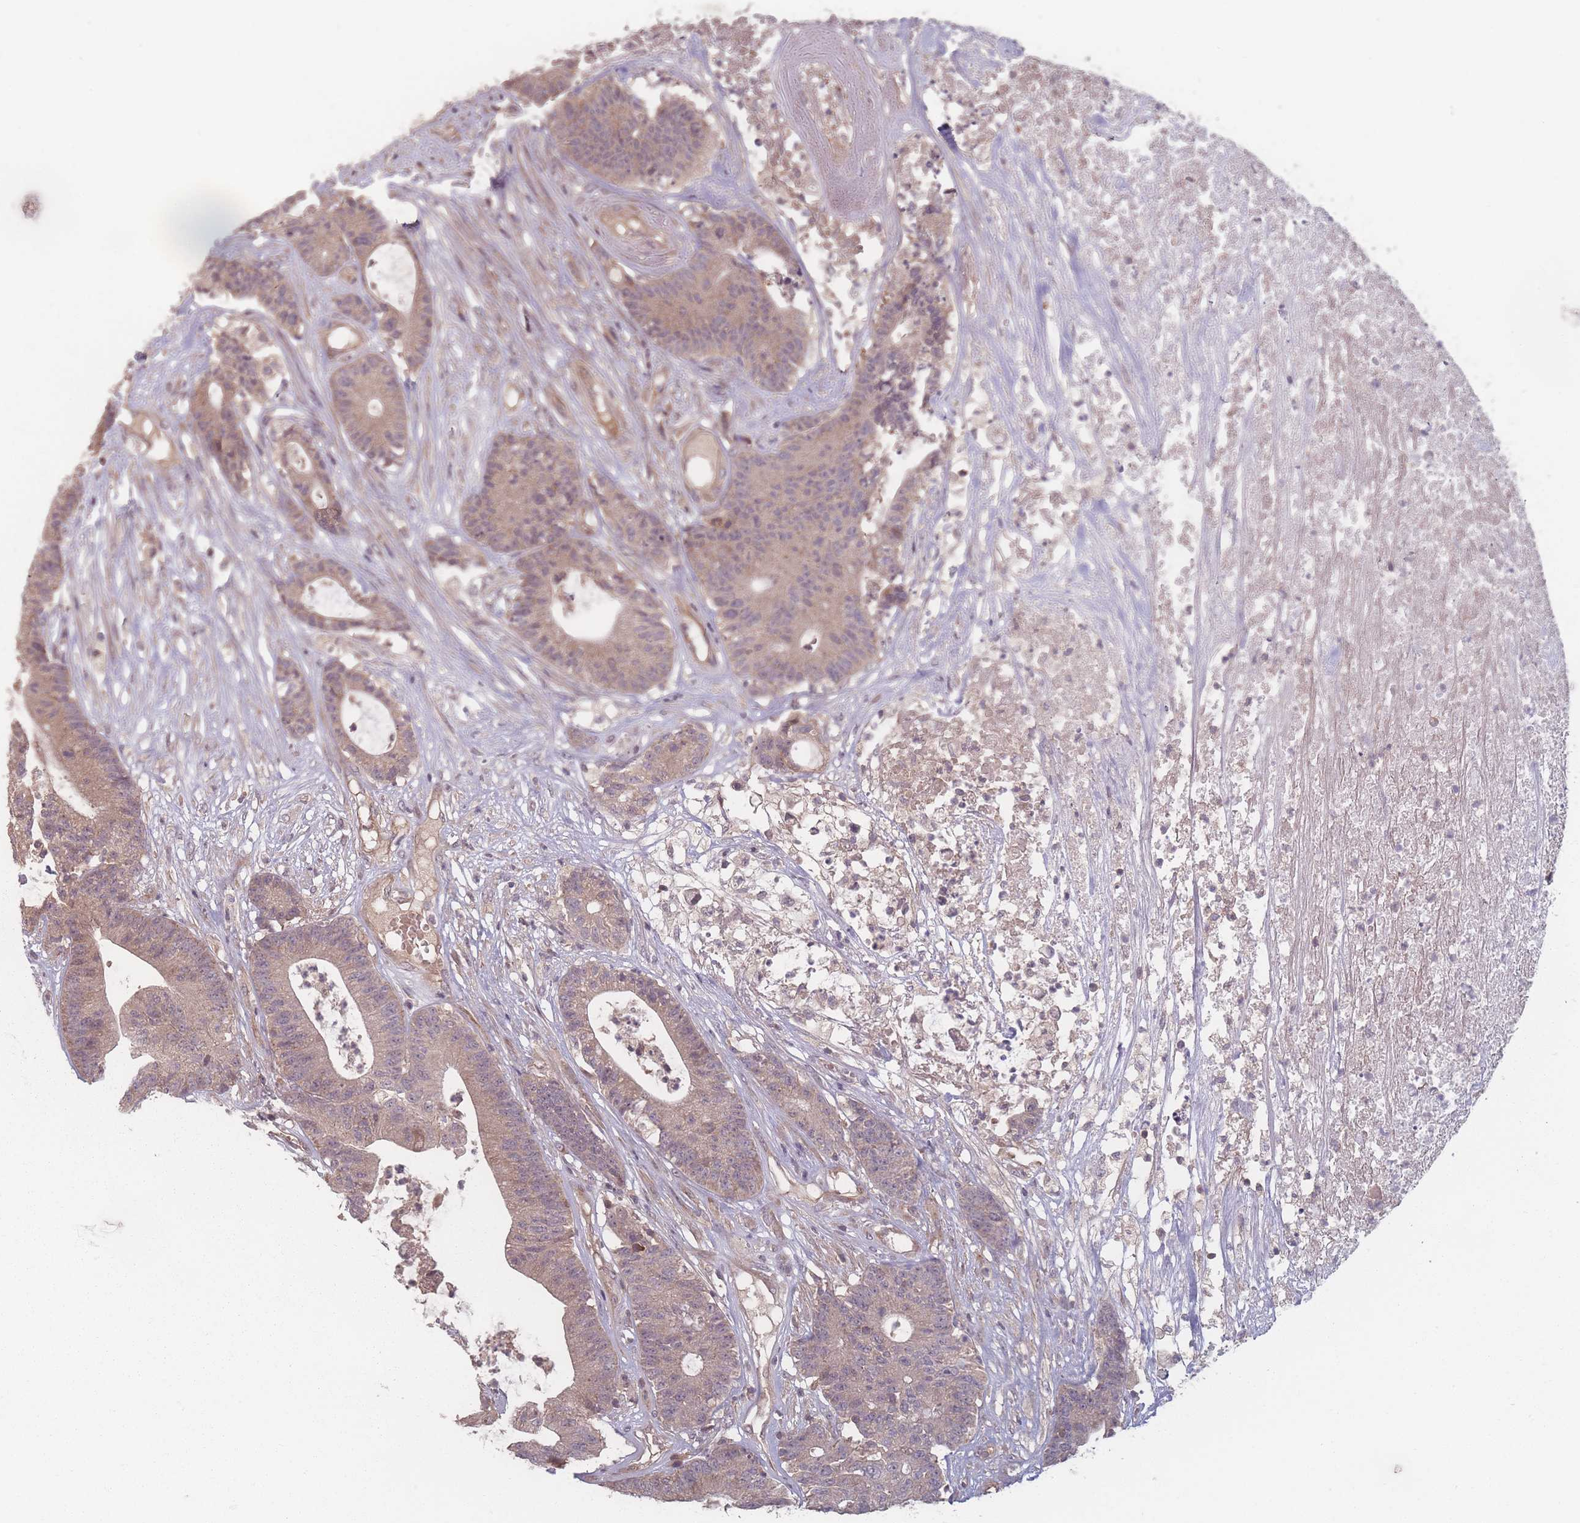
{"staining": {"intensity": "weak", "quantity": "25%-75%", "location": "cytoplasmic/membranous"}, "tissue": "colorectal cancer", "cell_type": "Tumor cells", "image_type": "cancer", "snomed": [{"axis": "morphology", "description": "Adenocarcinoma, NOS"}, {"axis": "topography", "description": "Colon"}], "caption": "Human adenocarcinoma (colorectal) stained with a brown dye exhibits weak cytoplasmic/membranous positive expression in about 25%-75% of tumor cells.", "gene": "HAGH", "patient": {"sex": "female", "age": 84}}